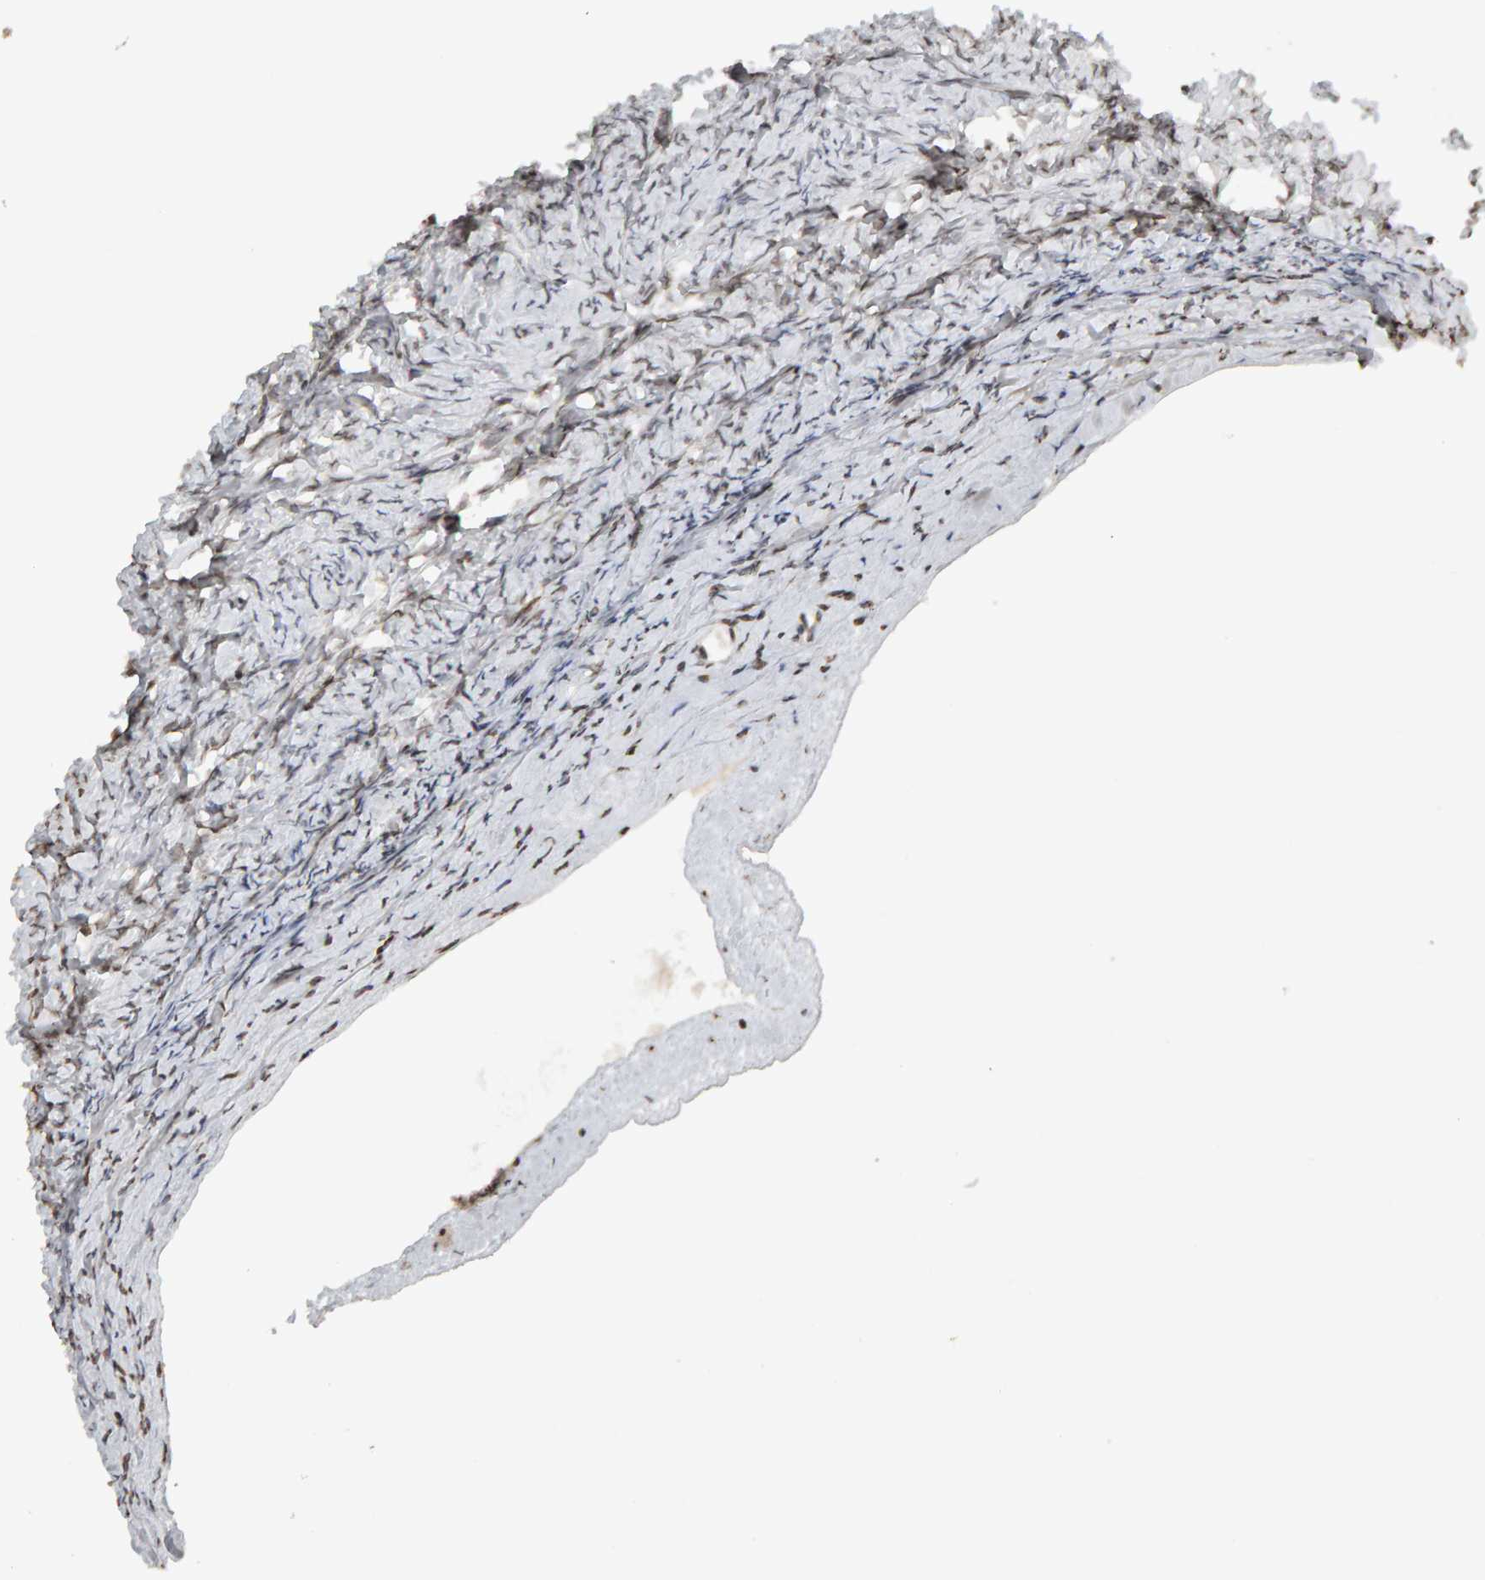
{"staining": {"intensity": "weak", "quantity": "25%-75%", "location": "nuclear"}, "tissue": "ovary", "cell_type": "Ovarian stroma cells", "image_type": "normal", "snomed": [{"axis": "morphology", "description": "Normal tissue, NOS"}, {"axis": "topography", "description": "Ovary"}], "caption": "Ovarian stroma cells demonstrate low levels of weak nuclear positivity in about 25%-75% of cells in normal ovary. The protein is stained brown, and the nuclei are stained in blue (DAB (3,3'-diaminobenzidine) IHC with brightfield microscopy, high magnification).", "gene": "TRAM1", "patient": {"sex": "female", "age": 27}}